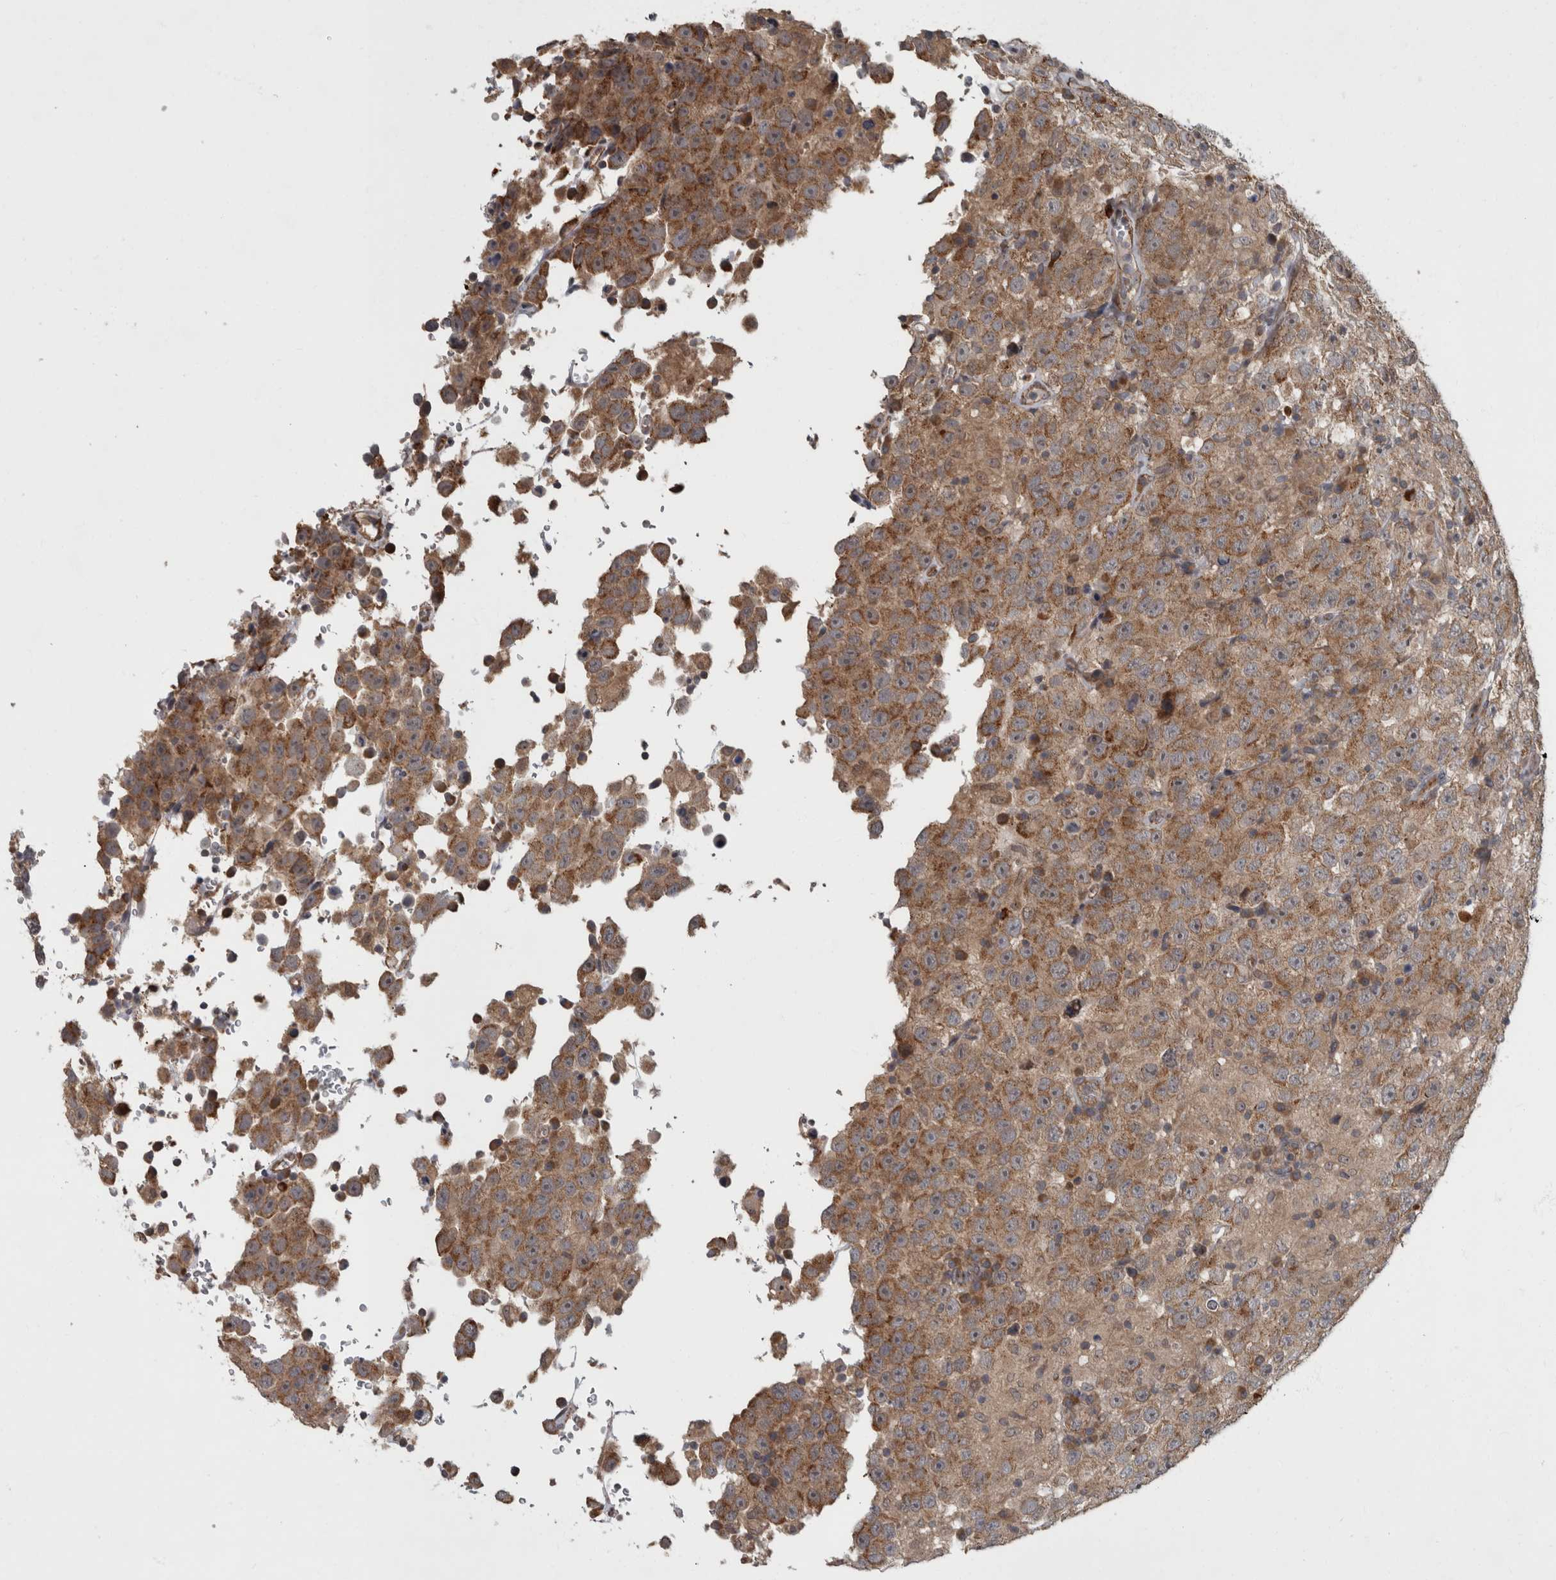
{"staining": {"intensity": "moderate", "quantity": ">75%", "location": "cytoplasmic/membranous"}, "tissue": "testis cancer", "cell_type": "Tumor cells", "image_type": "cancer", "snomed": [{"axis": "morphology", "description": "Seminoma, NOS"}, {"axis": "topography", "description": "Testis"}], "caption": "Testis cancer (seminoma) was stained to show a protein in brown. There is medium levels of moderate cytoplasmic/membranous positivity in approximately >75% of tumor cells.", "gene": "VEGFD", "patient": {"sex": "male", "age": 41}}